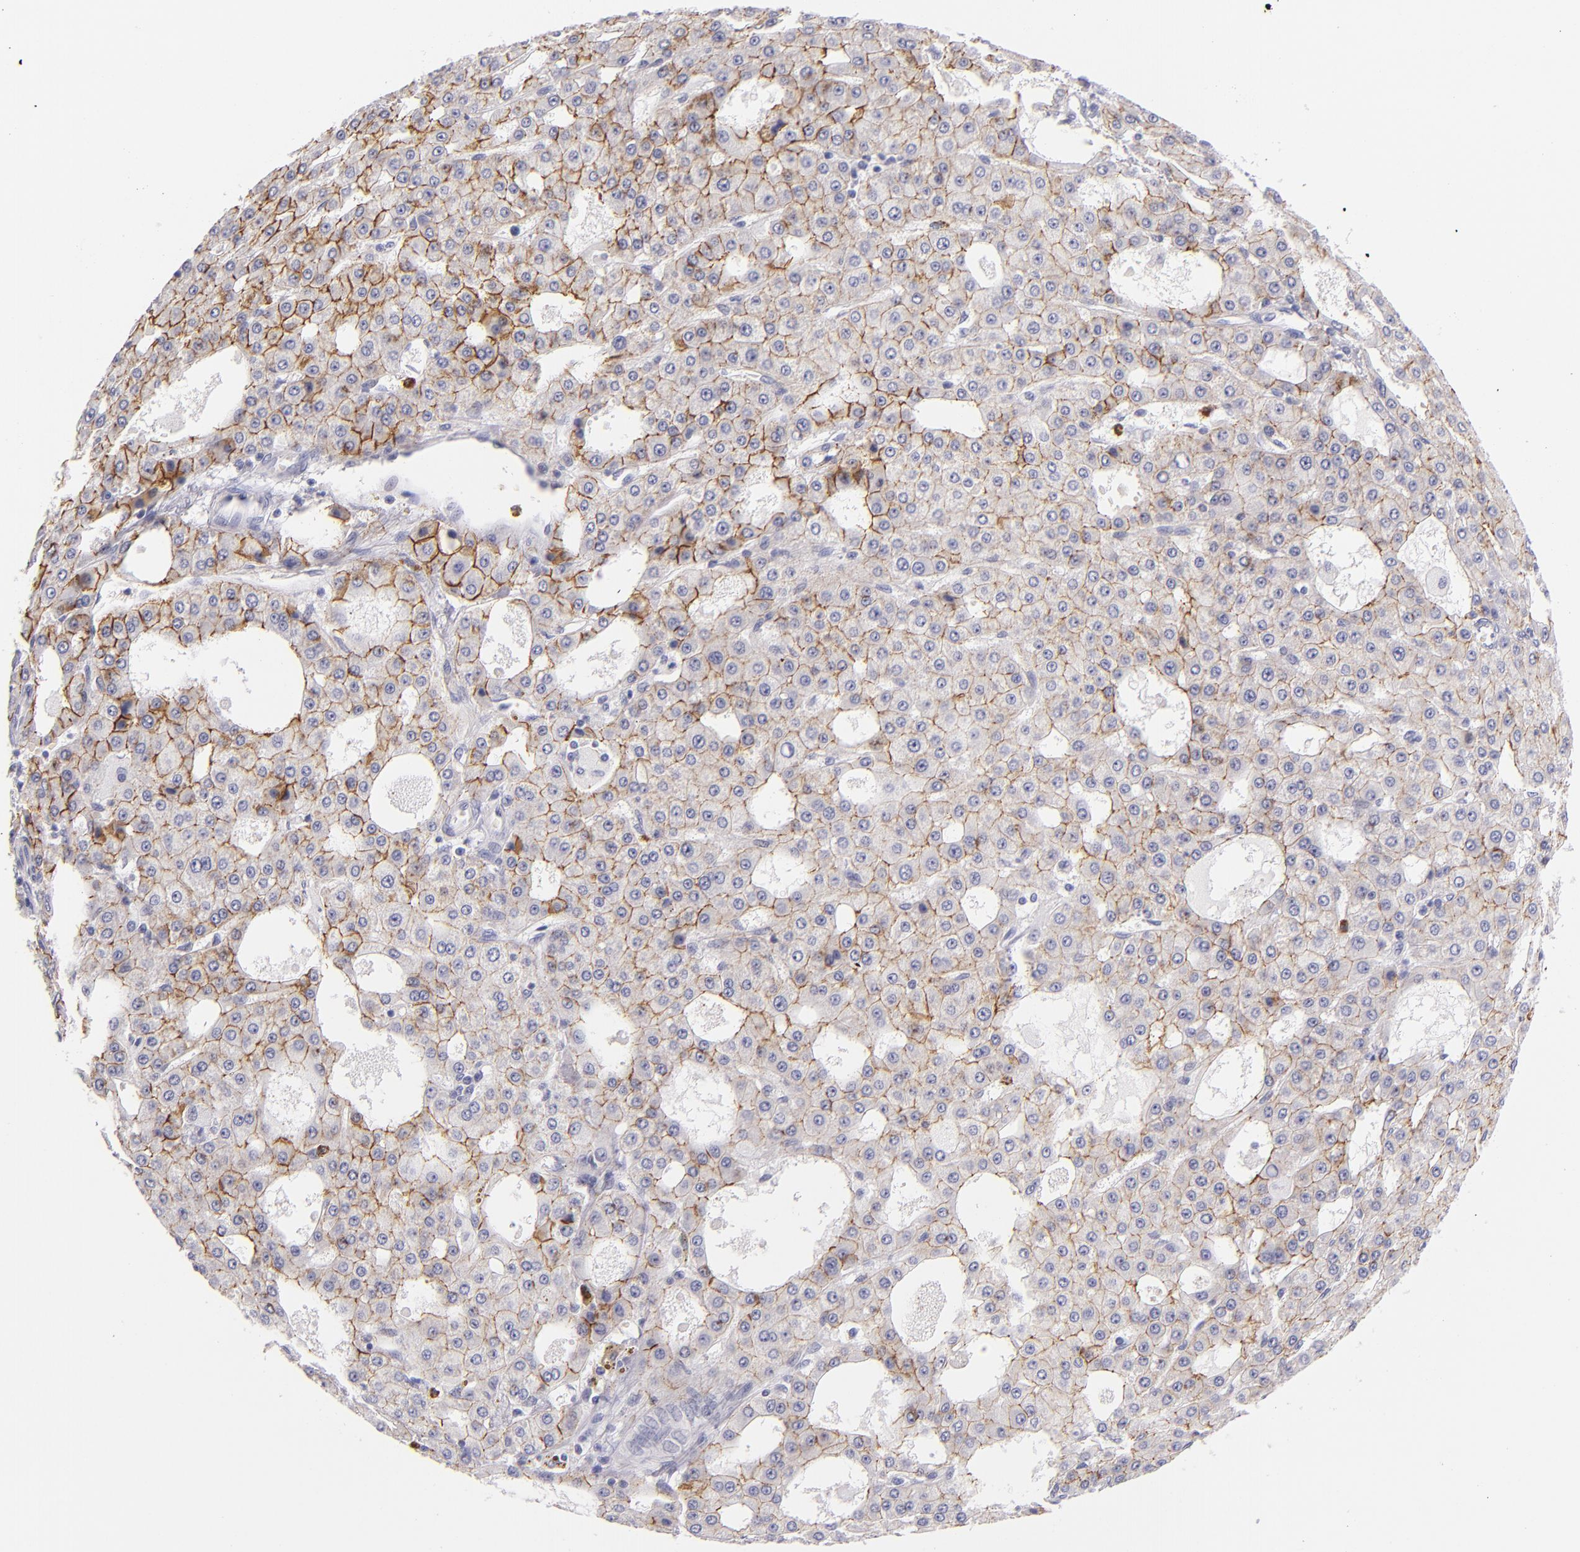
{"staining": {"intensity": "moderate", "quantity": "25%-75%", "location": "cytoplasmic/membranous"}, "tissue": "liver cancer", "cell_type": "Tumor cells", "image_type": "cancer", "snomed": [{"axis": "morphology", "description": "Carcinoma, Hepatocellular, NOS"}, {"axis": "topography", "description": "Liver"}], "caption": "Protein expression analysis of hepatocellular carcinoma (liver) displays moderate cytoplasmic/membranous expression in about 25%-75% of tumor cells.", "gene": "CDH3", "patient": {"sex": "male", "age": 47}}